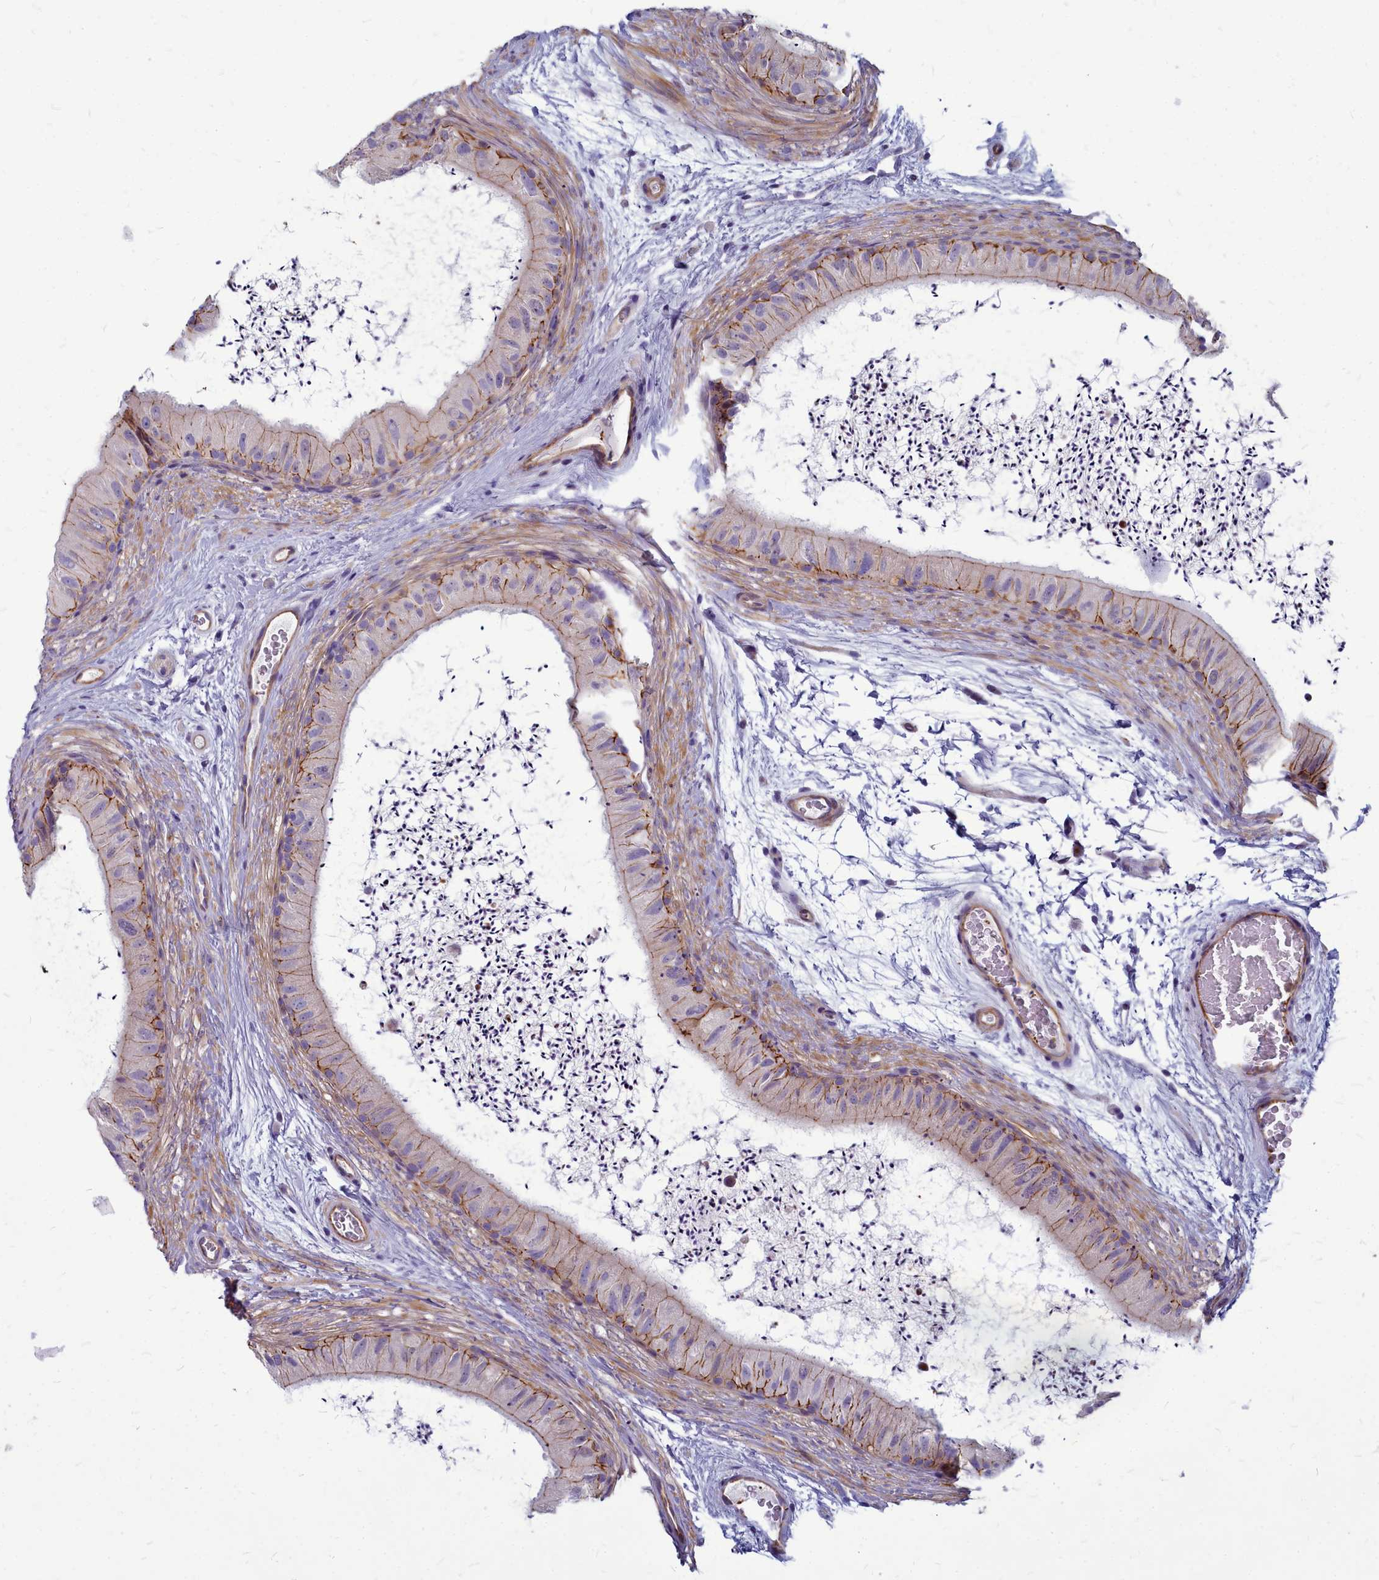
{"staining": {"intensity": "weak", "quantity": "25%-75%", "location": "cytoplasmic/membranous"}, "tissue": "epididymis", "cell_type": "Glandular cells", "image_type": "normal", "snomed": [{"axis": "morphology", "description": "Normal tissue, NOS"}, {"axis": "topography", "description": "Epididymis"}], "caption": "This micrograph reveals immunohistochemistry (IHC) staining of benign human epididymis, with low weak cytoplasmic/membranous expression in about 25%-75% of glandular cells.", "gene": "TTC5", "patient": {"sex": "male", "age": 50}}